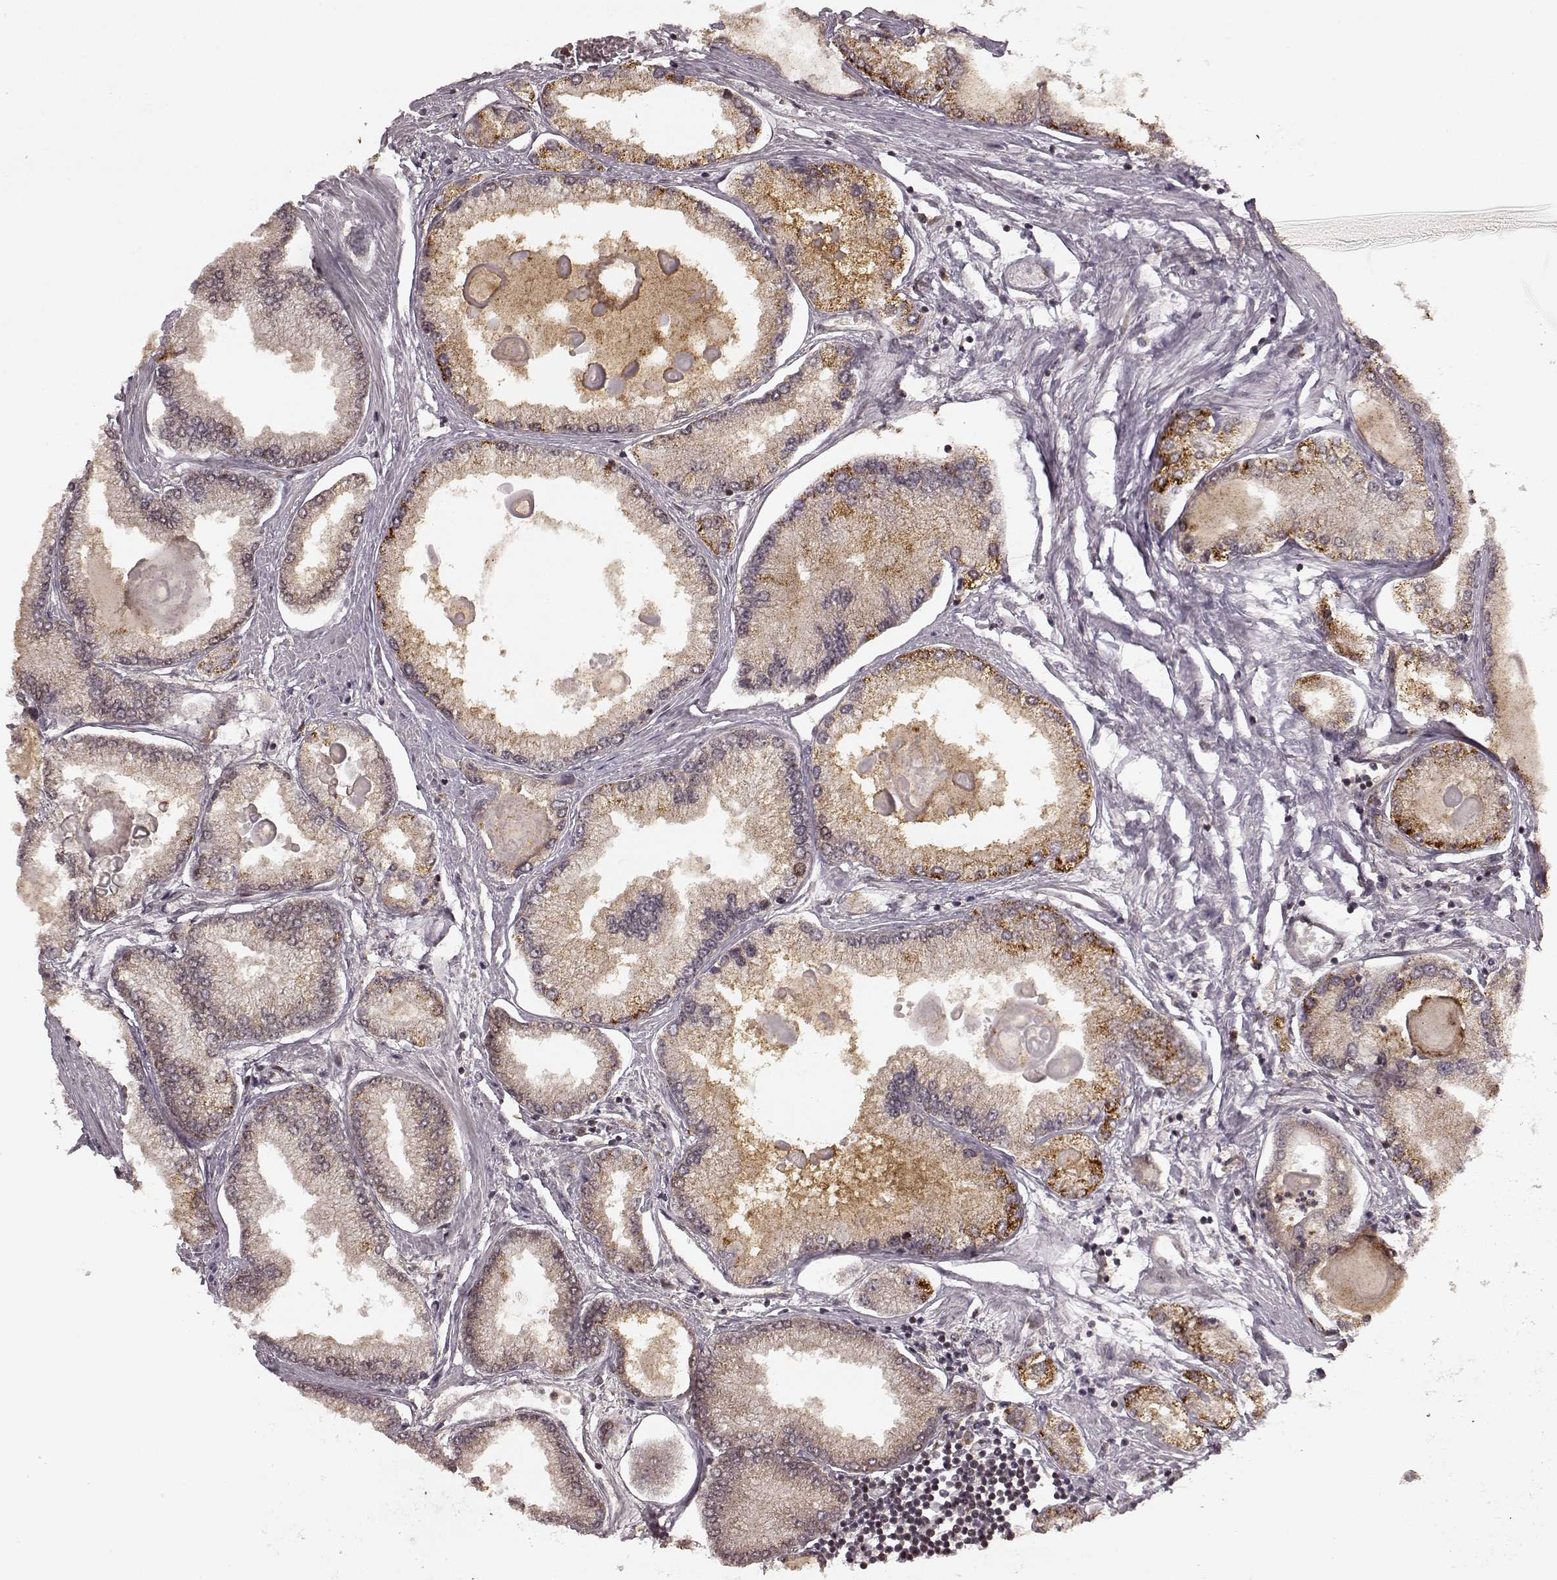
{"staining": {"intensity": "weak", "quantity": ">75%", "location": "cytoplasmic/membranous"}, "tissue": "prostate cancer", "cell_type": "Tumor cells", "image_type": "cancer", "snomed": [{"axis": "morphology", "description": "Adenocarcinoma, High grade"}, {"axis": "topography", "description": "Prostate"}], "caption": "This is a micrograph of immunohistochemistry (IHC) staining of prostate cancer, which shows weak positivity in the cytoplasmic/membranous of tumor cells.", "gene": "SLC12A9", "patient": {"sex": "male", "age": 68}}